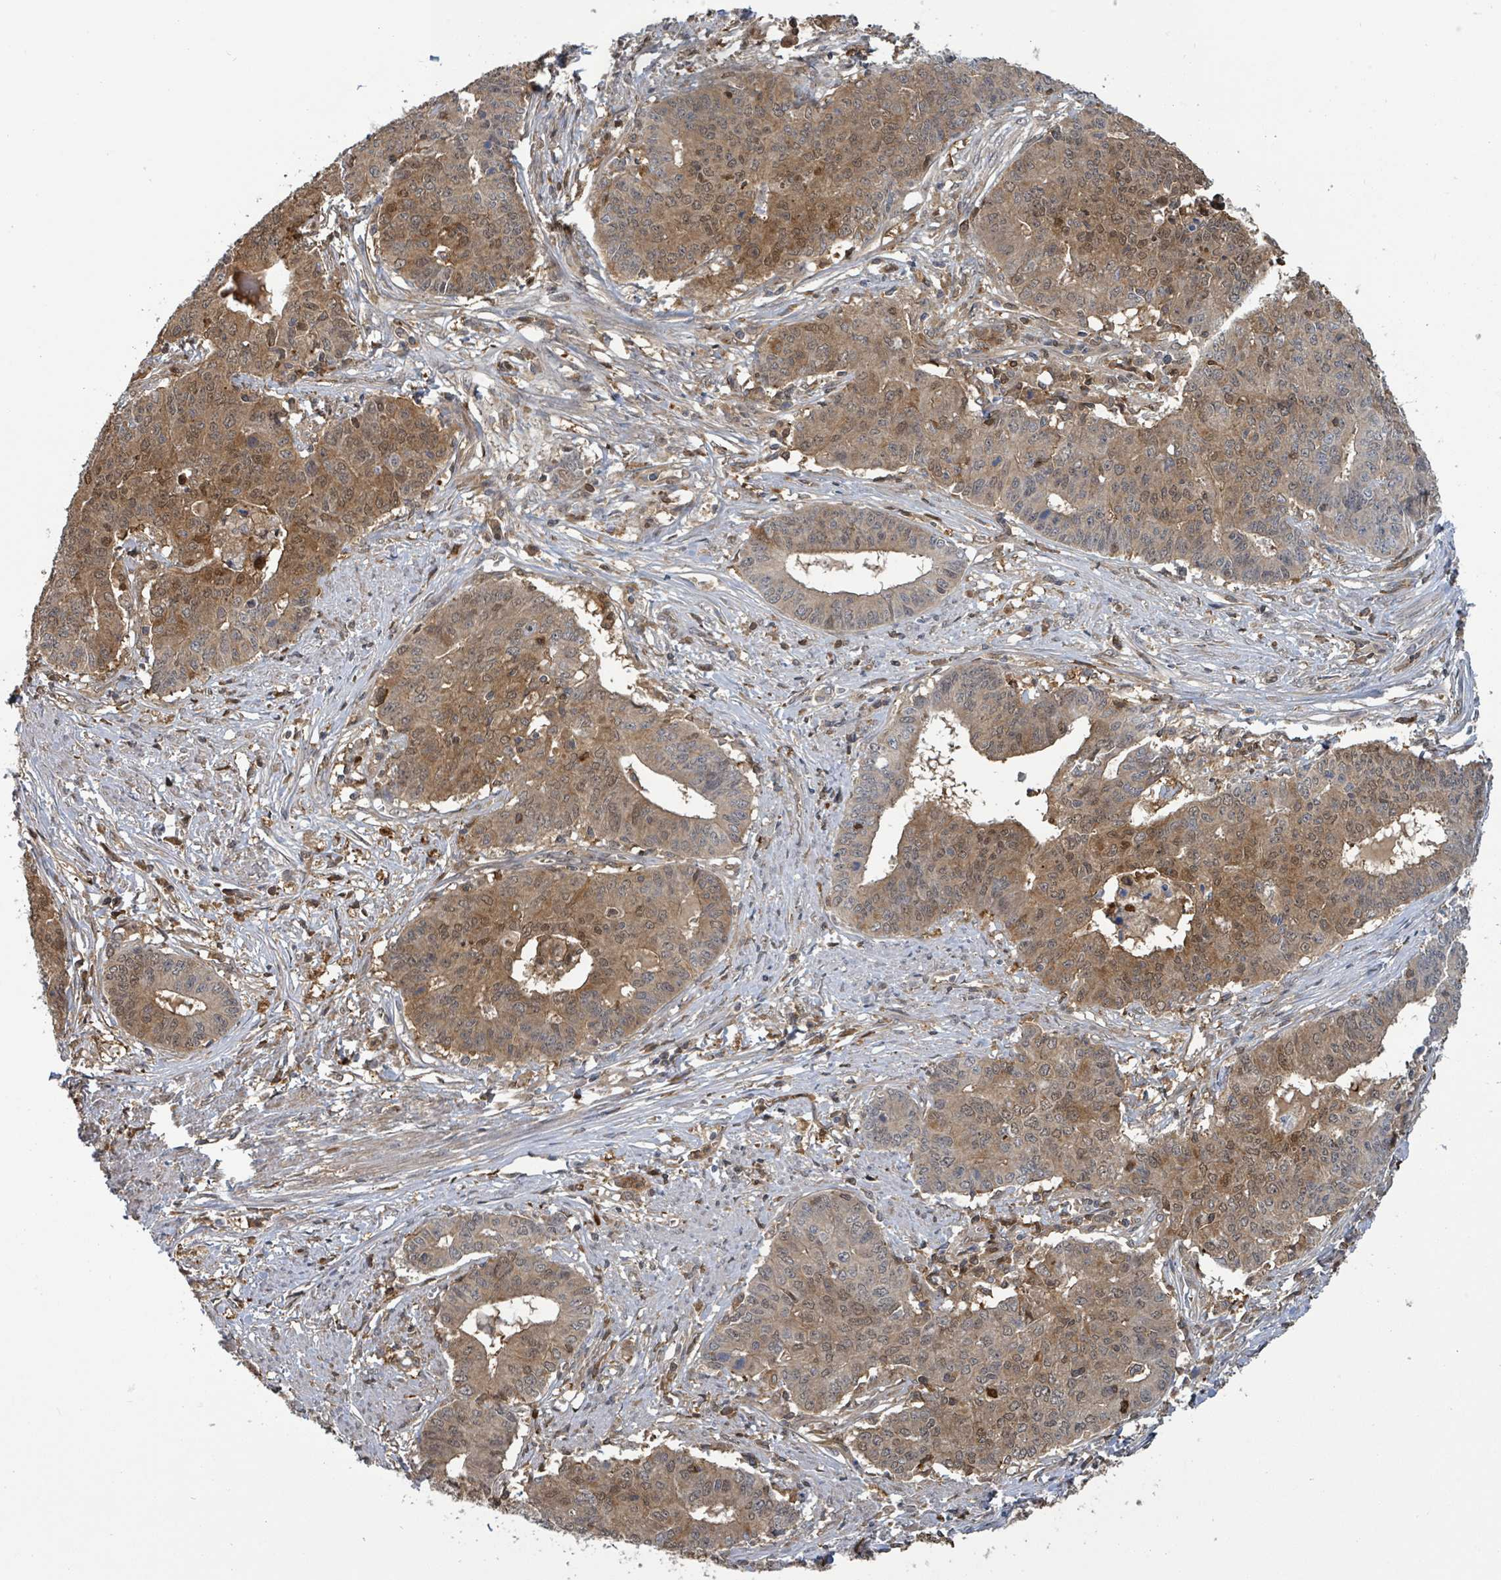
{"staining": {"intensity": "moderate", "quantity": "25%-75%", "location": "cytoplasmic/membranous"}, "tissue": "endometrial cancer", "cell_type": "Tumor cells", "image_type": "cancer", "snomed": [{"axis": "morphology", "description": "Adenocarcinoma, NOS"}, {"axis": "topography", "description": "Endometrium"}], "caption": "IHC image of endometrial adenocarcinoma stained for a protein (brown), which displays medium levels of moderate cytoplasmic/membranous staining in approximately 25%-75% of tumor cells.", "gene": "PGAM1", "patient": {"sex": "female", "age": 59}}